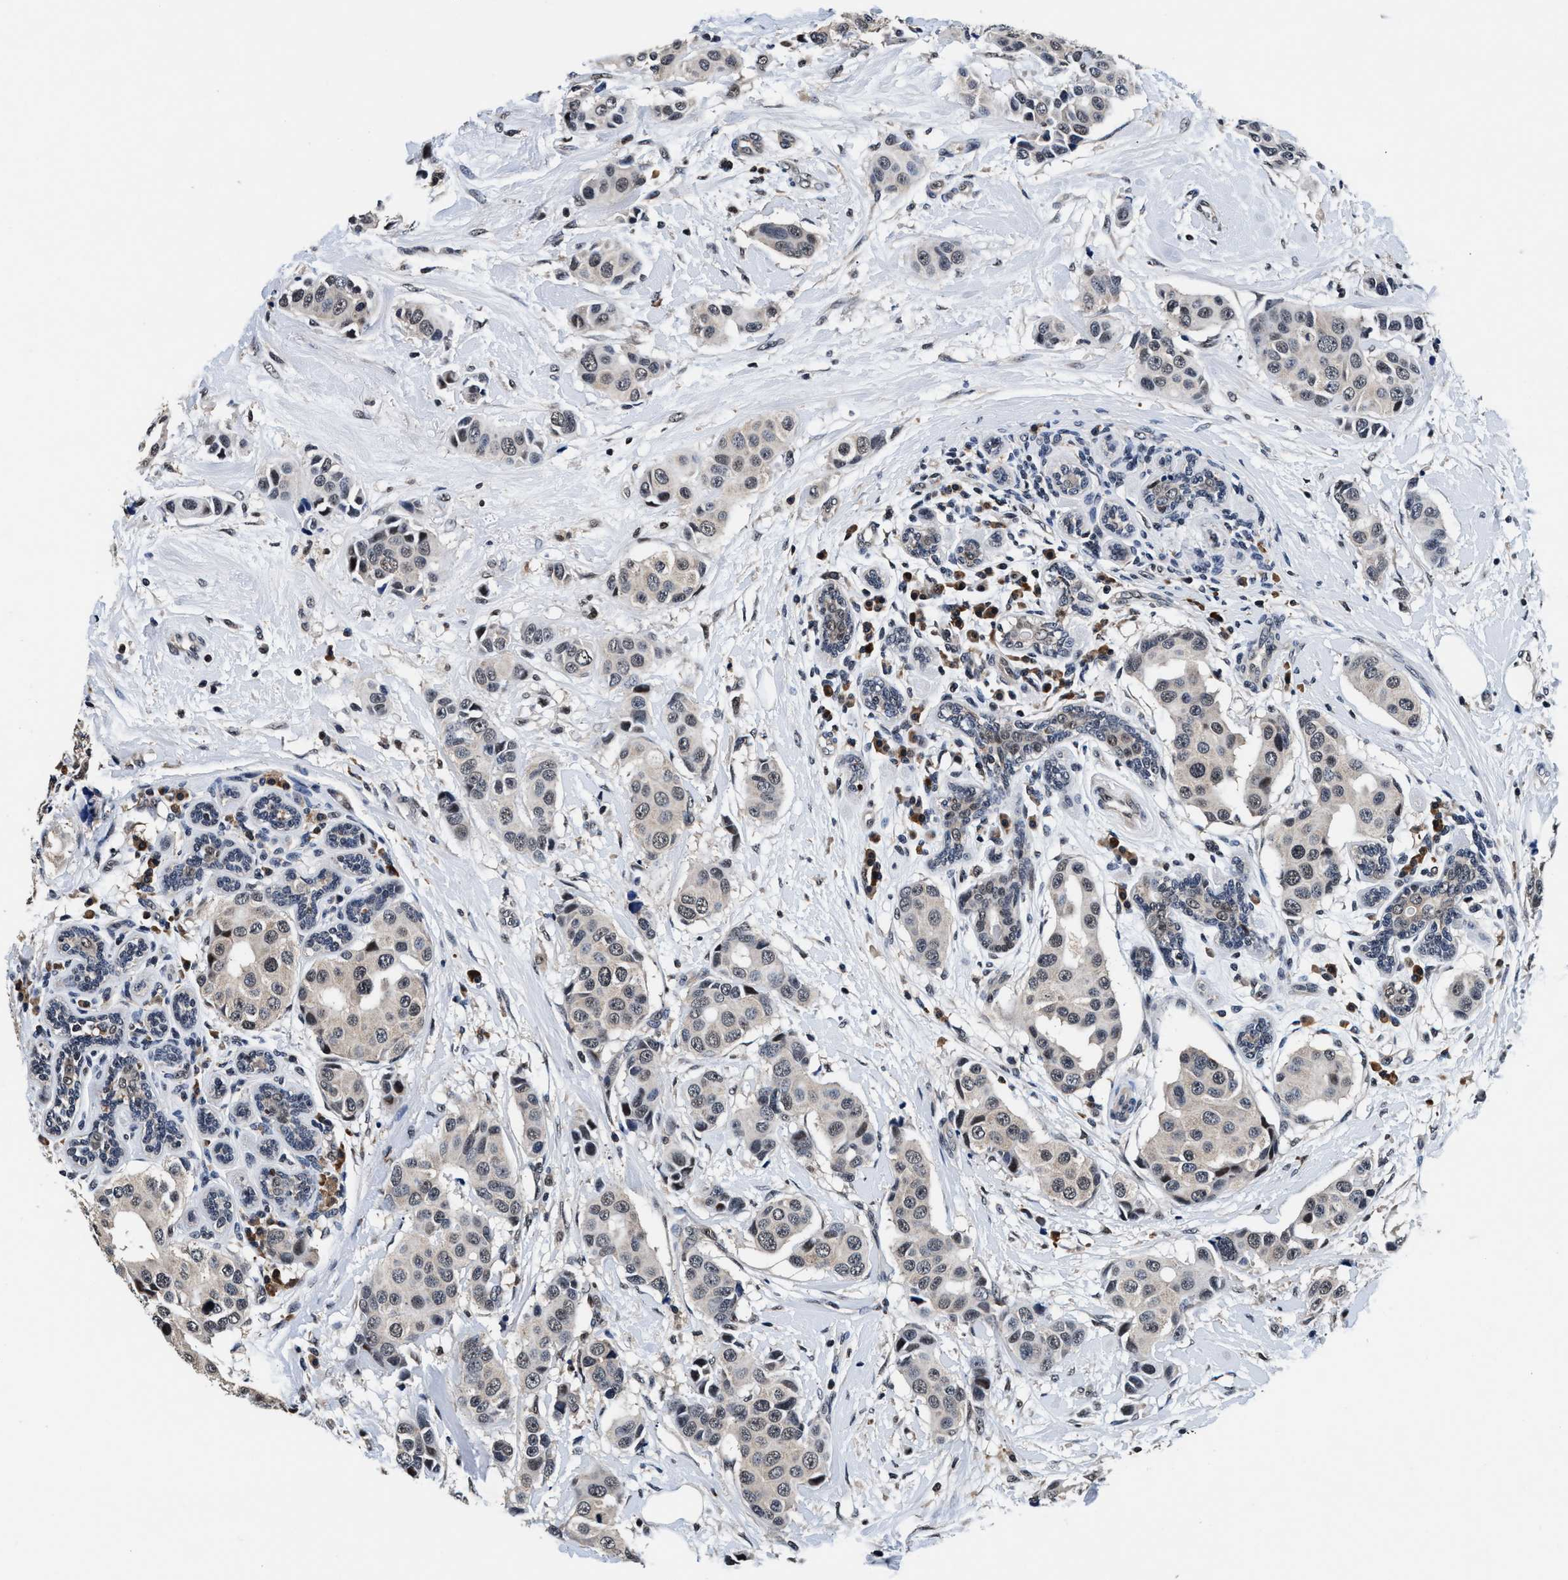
{"staining": {"intensity": "weak", "quantity": "<25%", "location": "nuclear"}, "tissue": "breast cancer", "cell_type": "Tumor cells", "image_type": "cancer", "snomed": [{"axis": "morphology", "description": "Normal tissue, NOS"}, {"axis": "morphology", "description": "Duct carcinoma"}, {"axis": "topography", "description": "Breast"}], "caption": "Tumor cells are negative for brown protein staining in breast cancer (intraductal carcinoma).", "gene": "USP16", "patient": {"sex": "female", "age": 39}}